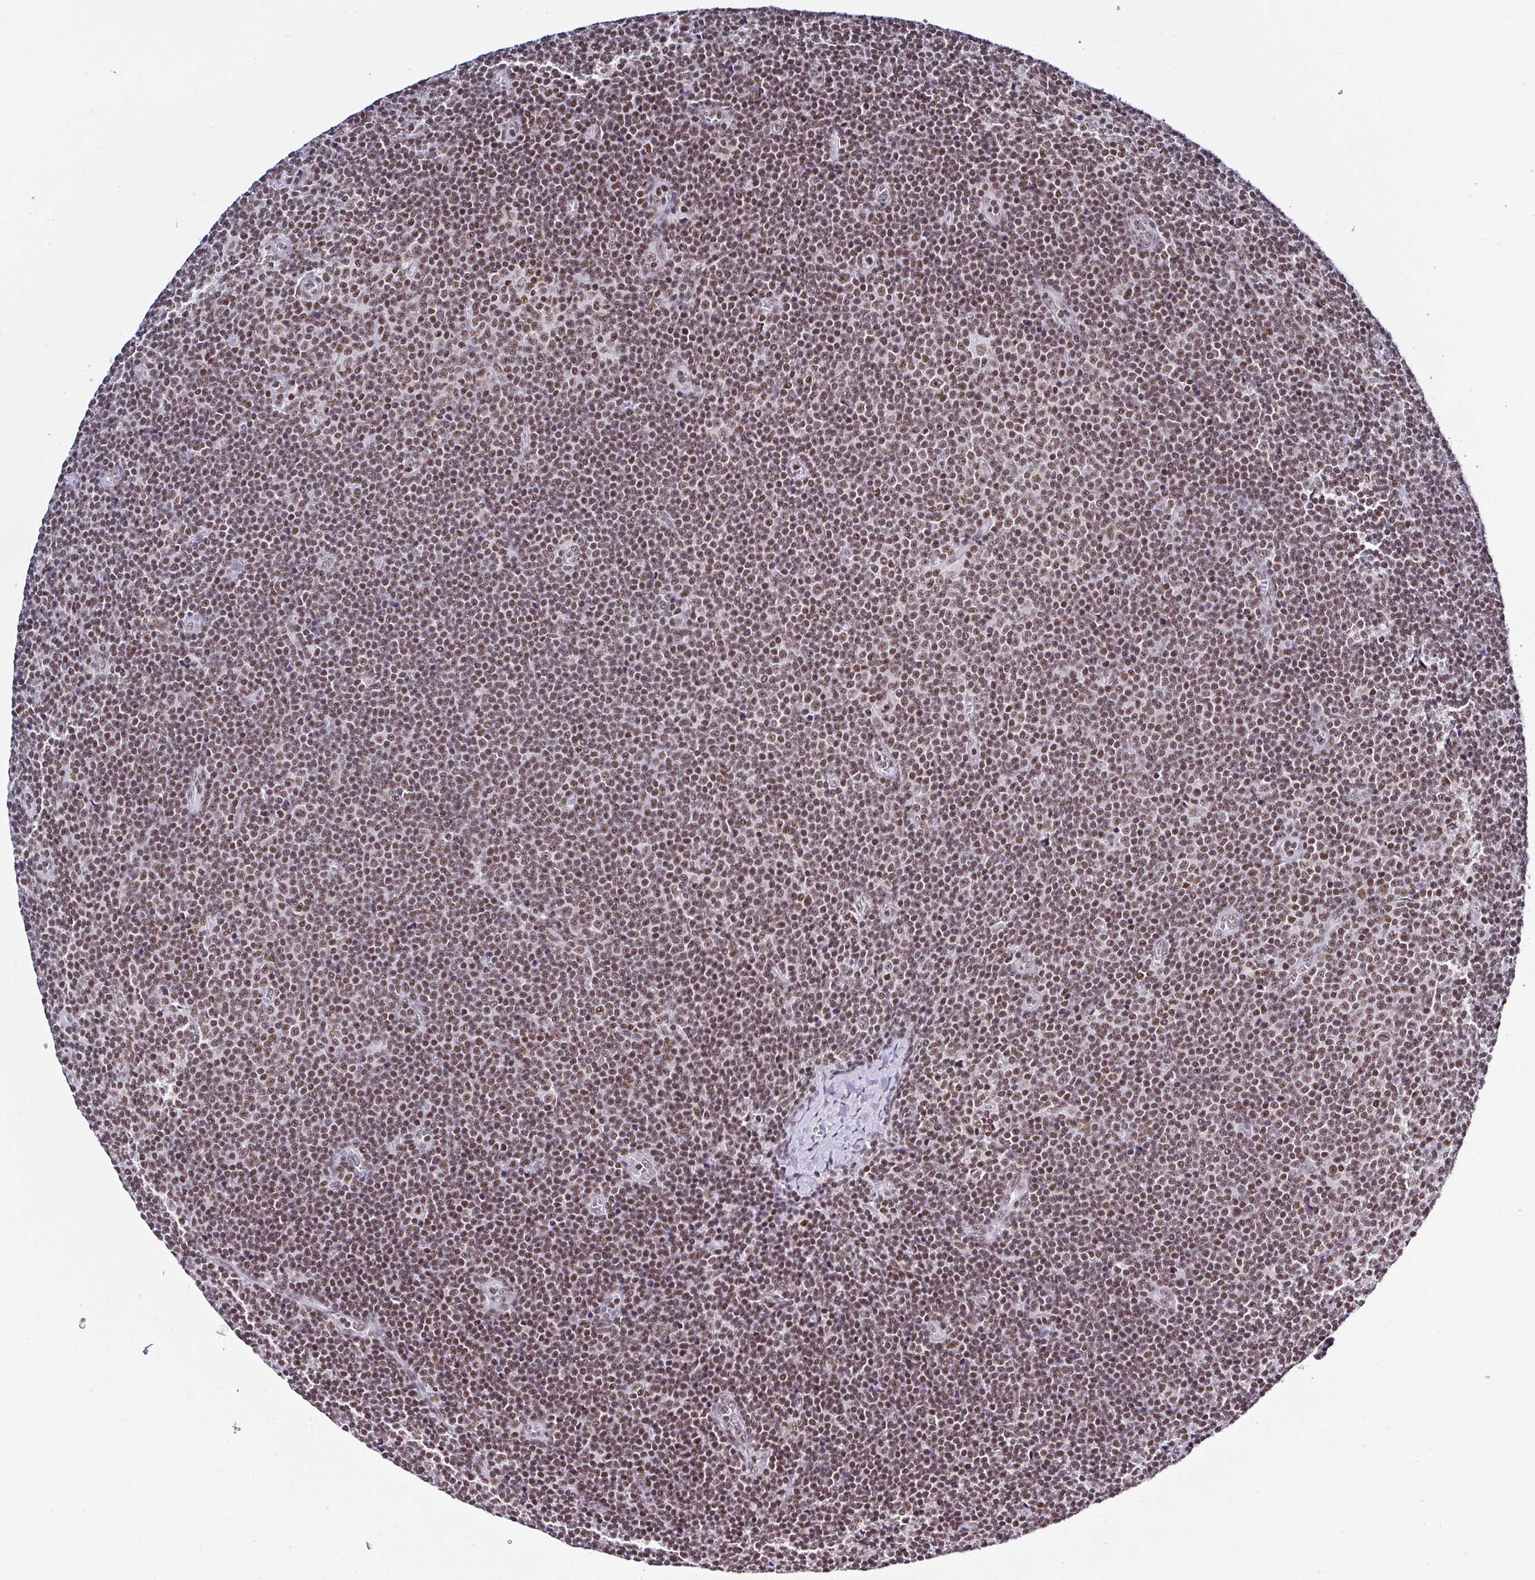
{"staining": {"intensity": "moderate", "quantity": ">75%", "location": "nuclear"}, "tissue": "lymphoma", "cell_type": "Tumor cells", "image_type": "cancer", "snomed": [{"axis": "morphology", "description": "Malignant lymphoma, non-Hodgkin's type, Low grade"}, {"axis": "topography", "description": "Lymph node"}], "caption": "Protein expression by immunohistochemistry (IHC) demonstrates moderate nuclear staining in approximately >75% of tumor cells in malignant lymphoma, non-Hodgkin's type (low-grade).", "gene": "DR1", "patient": {"sex": "male", "age": 48}}